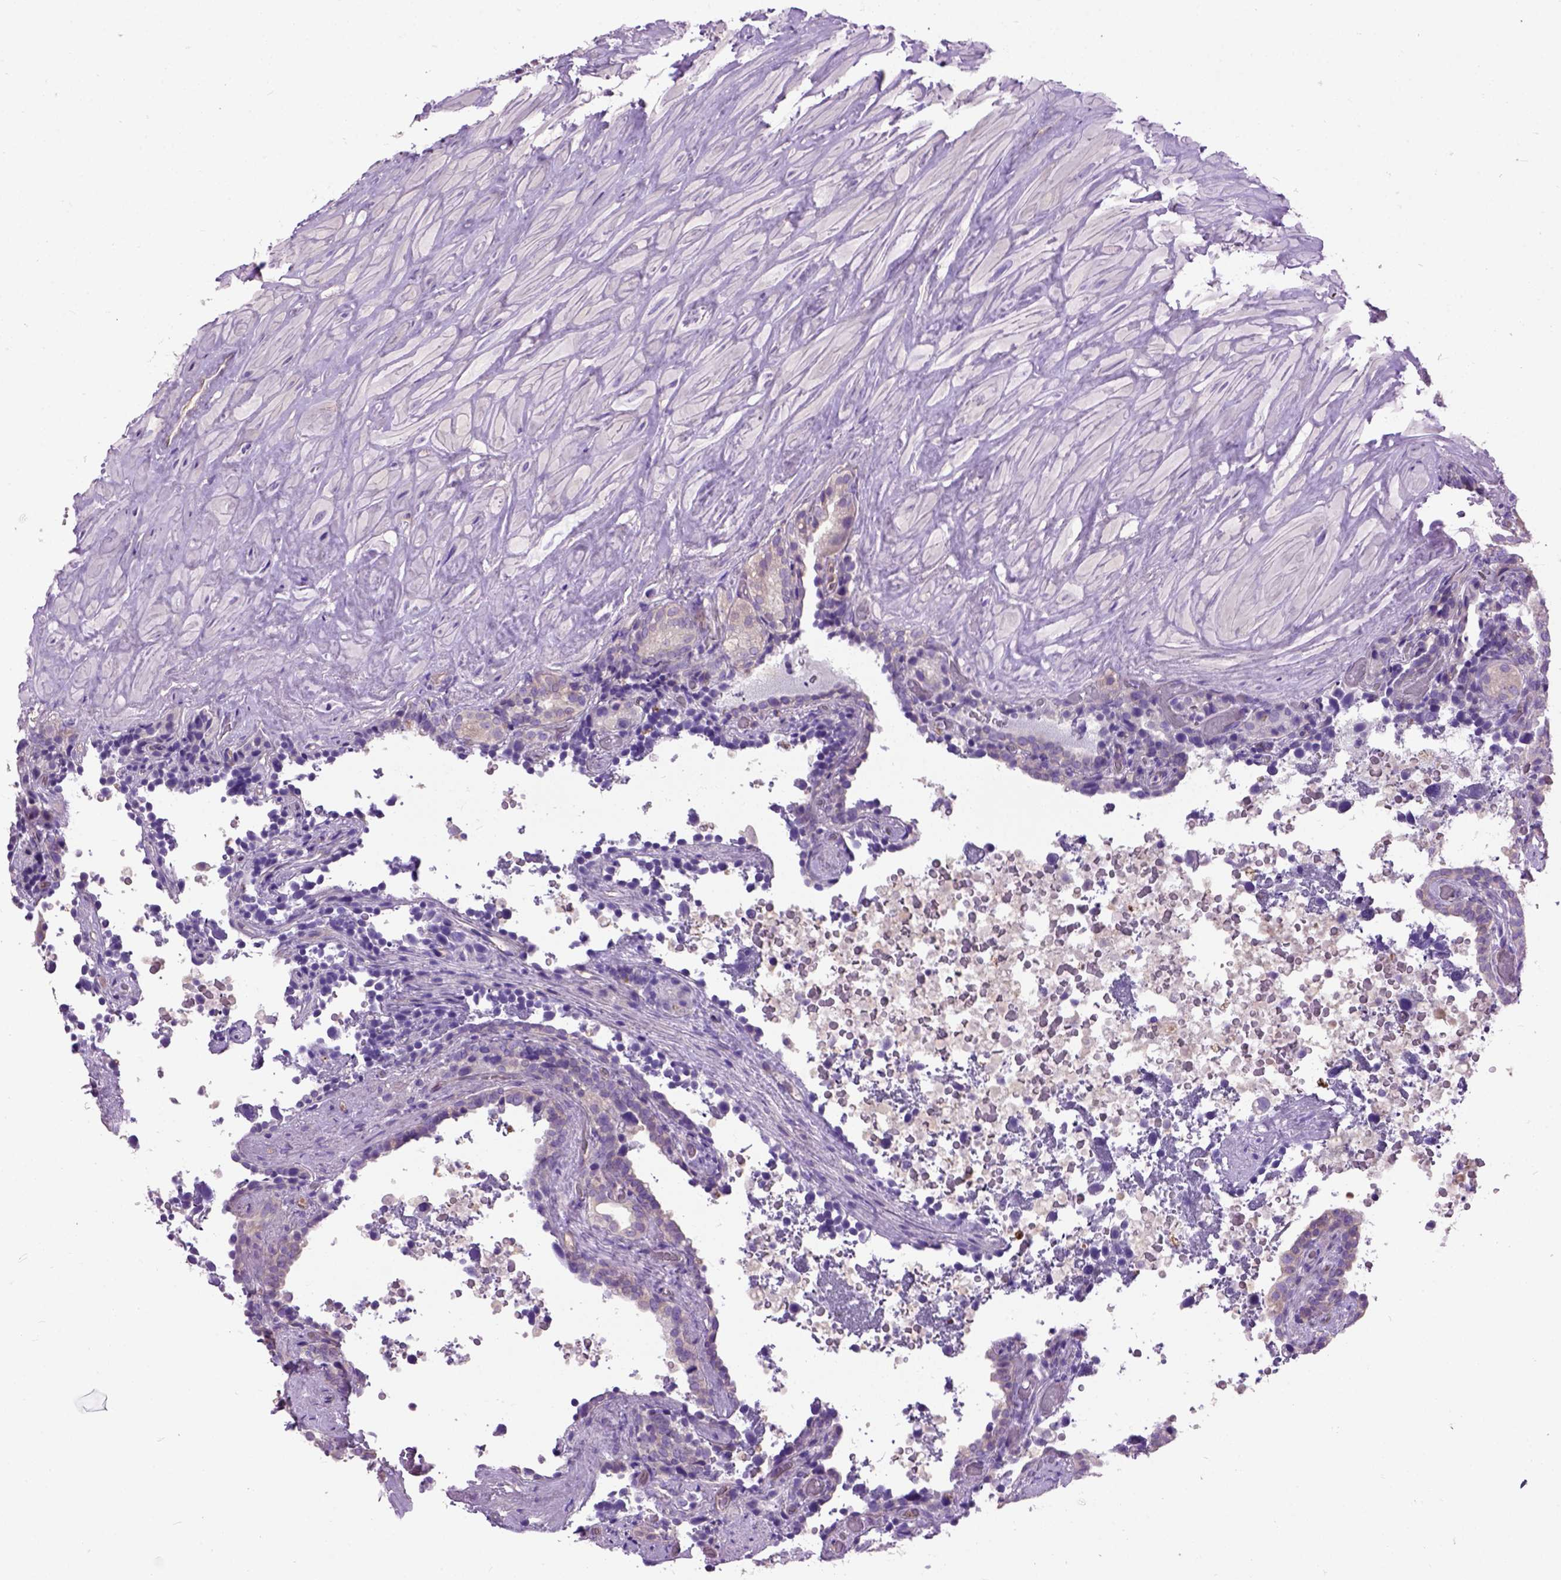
{"staining": {"intensity": "negative", "quantity": "none", "location": "none"}, "tissue": "seminal vesicle", "cell_type": "Glandular cells", "image_type": "normal", "snomed": [{"axis": "morphology", "description": "Normal tissue, NOS"}, {"axis": "topography", "description": "Seminal veicle"}], "caption": "This micrograph is of unremarkable seminal vesicle stained with IHC to label a protein in brown with the nuclei are counter-stained blue. There is no expression in glandular cells. (IHC, brightfield microscopy, high magnification).", "gene": "SEMA4F", "patient": {"sex": "male", "age": 60}}